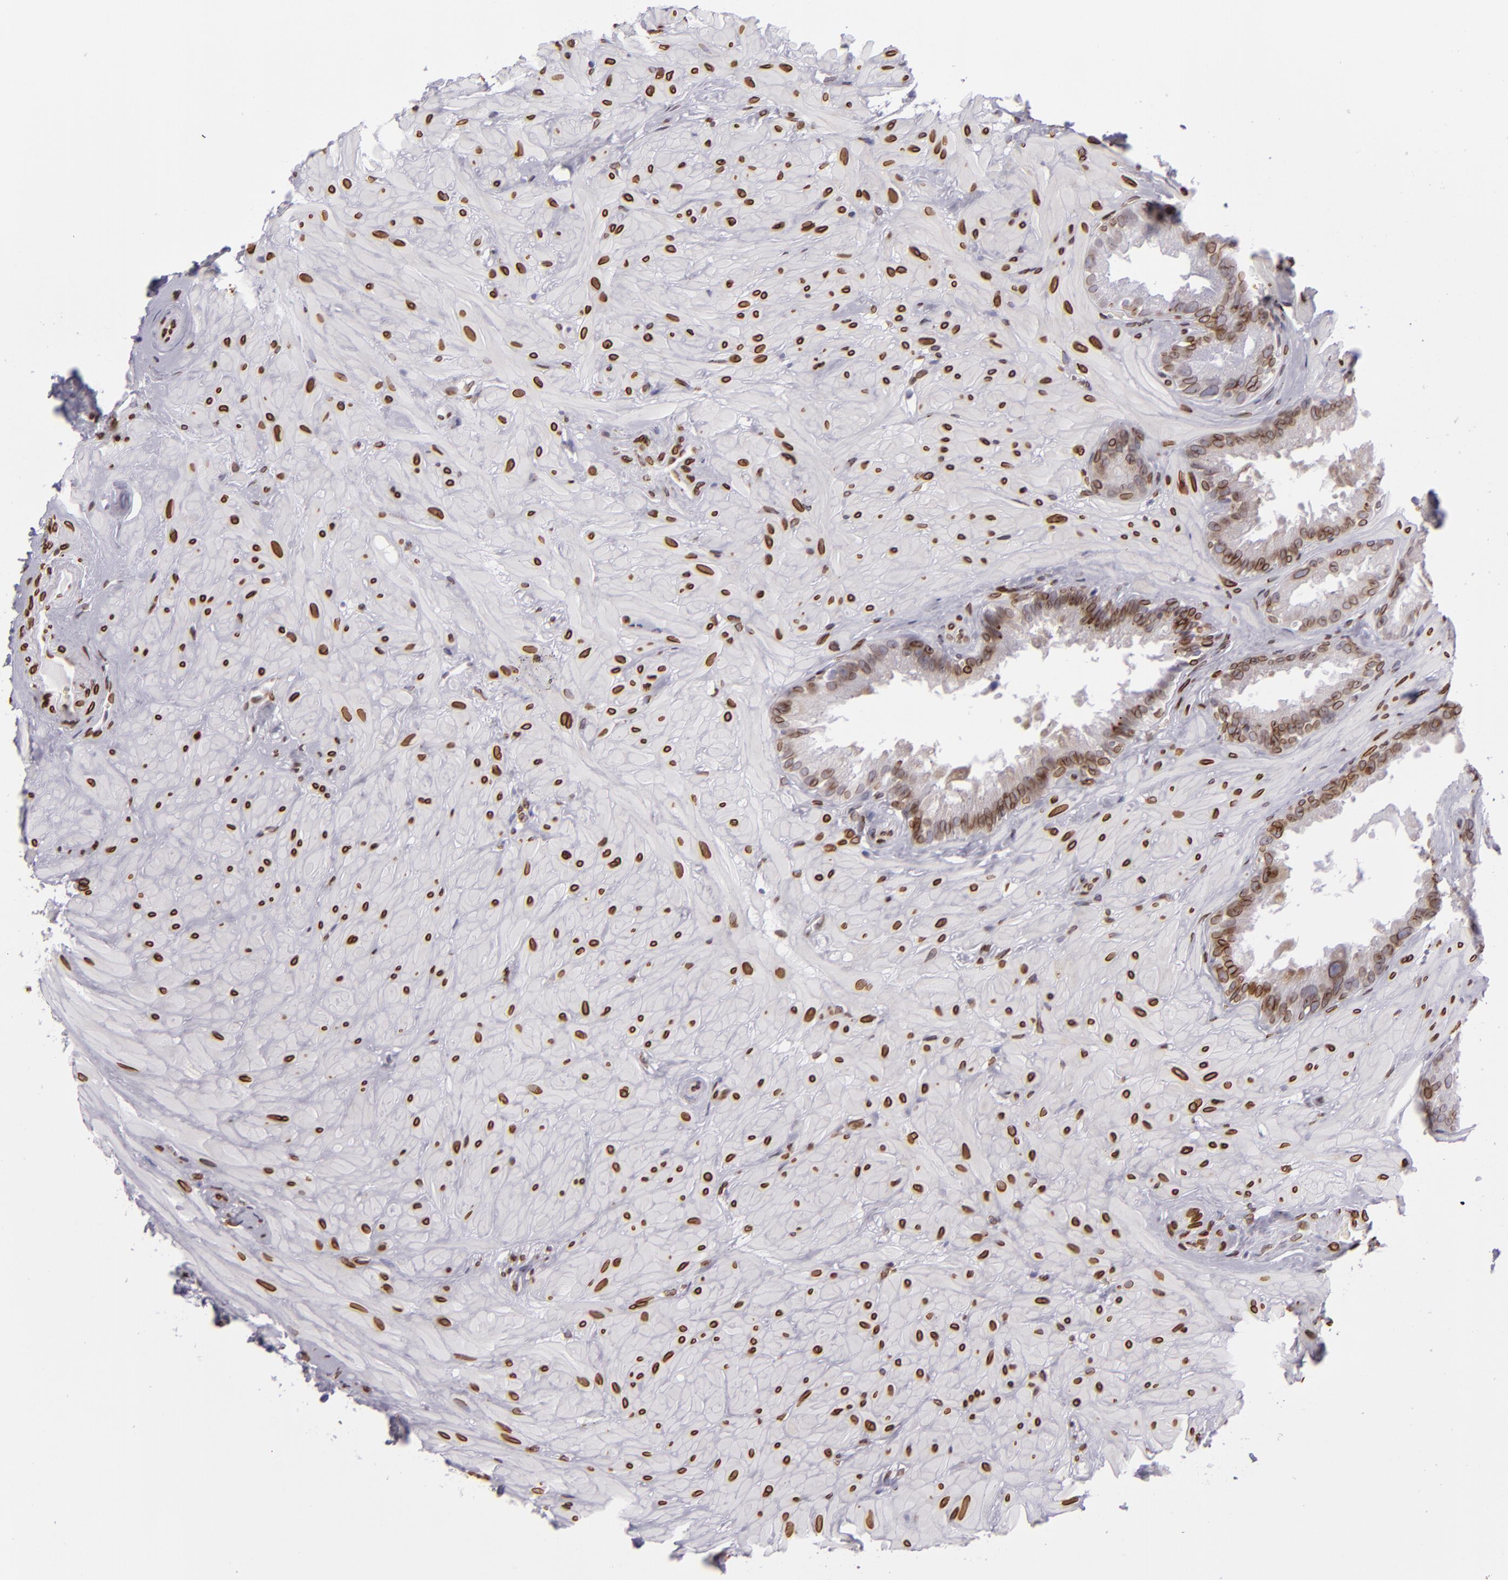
{"staining": {"intensity": "strong", "quantity": ">75%", "location": "nuclear"}, "tissue": "seminal vesicle", "cell_type": "Glandular cells", "image_type": "normal", "snomed": [{"axis": "morphology", "description": "Normal tissue, NOS"}, {"axis": "topography", "description": "Prostate"}, {"axis": "topography", "description": "Seminal veicle"}], "caption": "Strong nuclear protein positivity is seen in approximately >75% of glandular cells in seminal vesicle.", "gene": "EMD", "patient": {"sex": "male", "age": 63}}